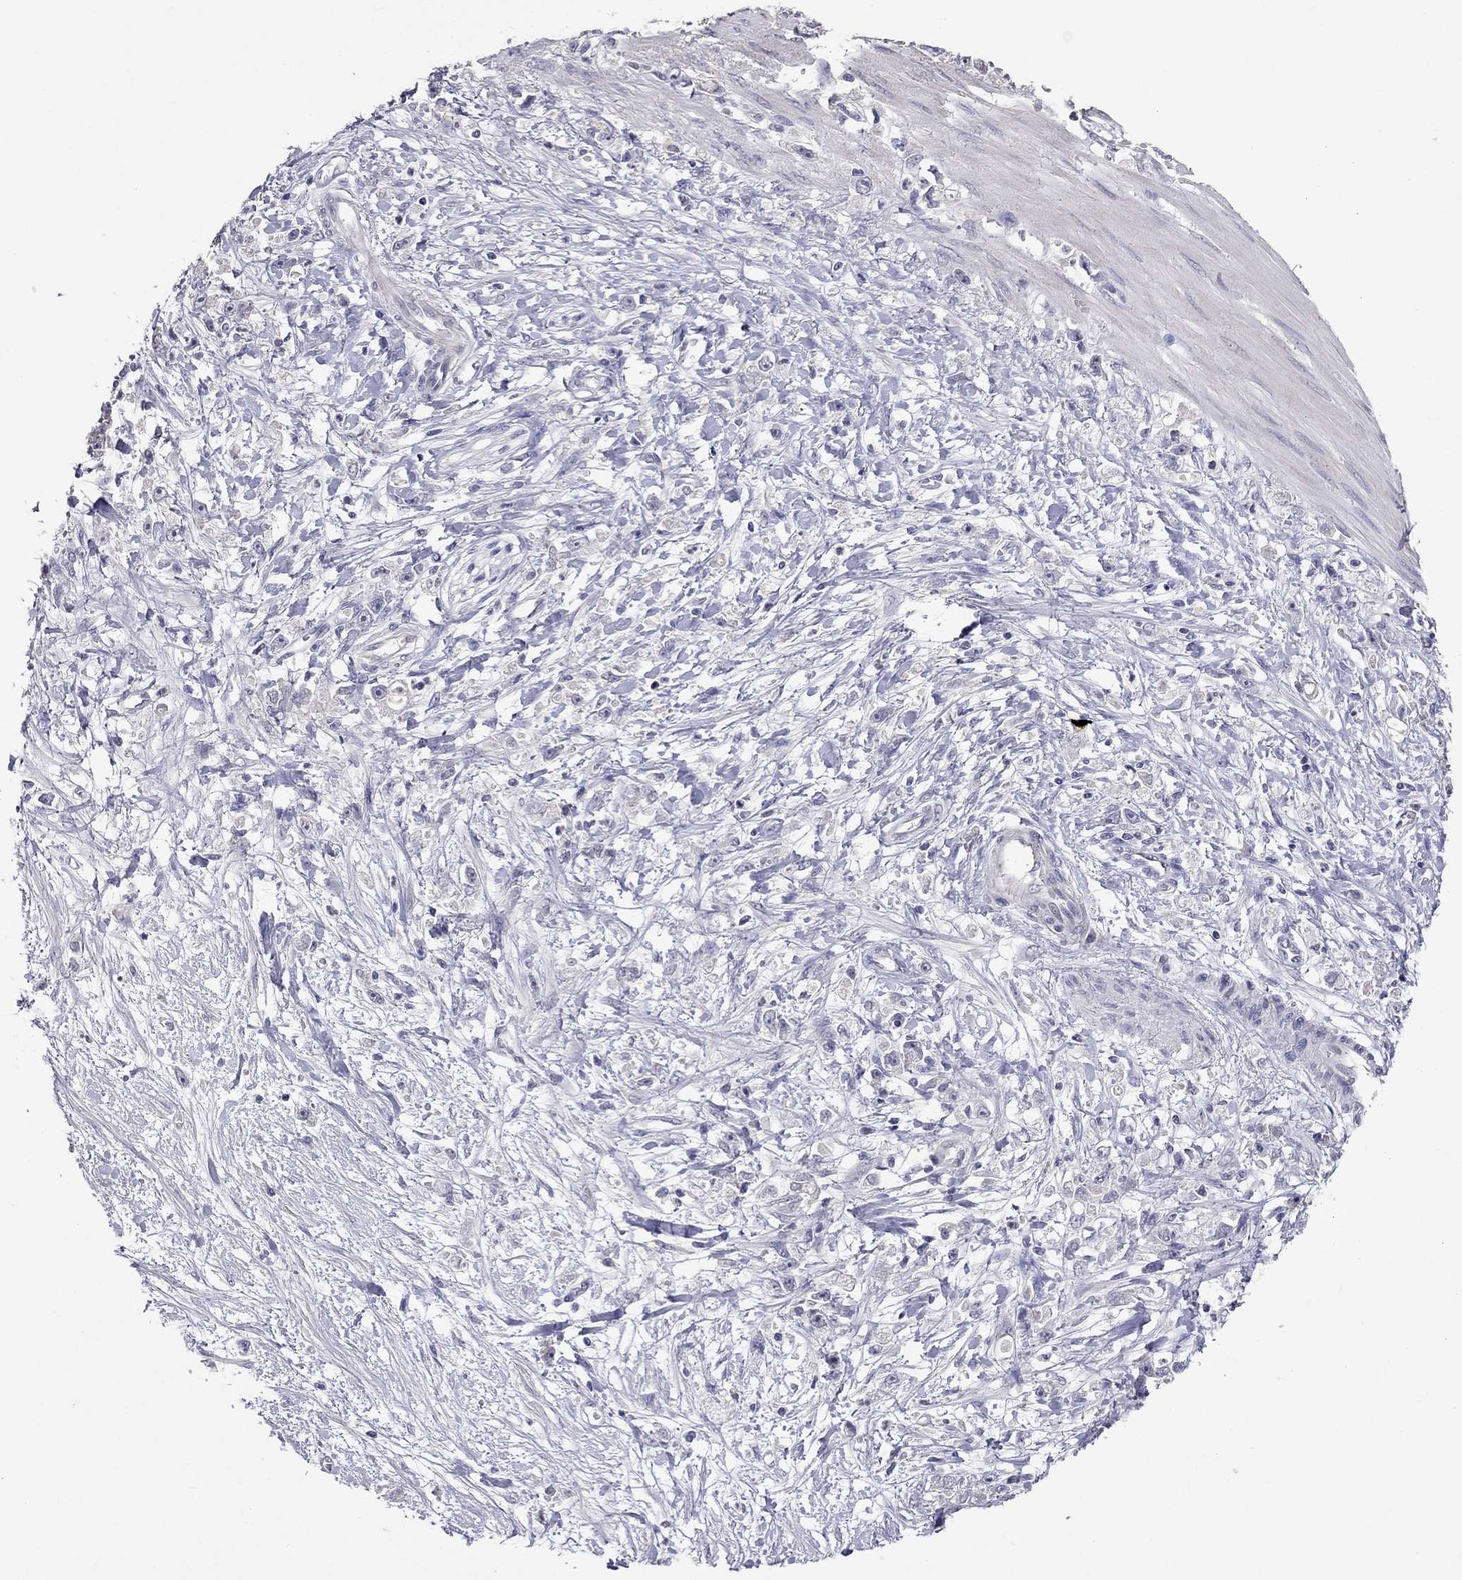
{"staining": {"intensity": "negative", "quantity": "none", "location": "none"}, "tissue": "stomach cancer", "cell_type": "Tumor cells", "image_type": "cancer", "snomed": [{"axis": "morphology", "description": "Adenocarcinoma, NOS"}, {"axis": "topography", "description": "Stomach"}], "caption": "A histopathology image of stomach cancer (adenocarcinoma) stained for a protein shows no brown staining in tumor cells.", "gene": "STAR", "patient": {"sex": "female", "age": 59}}